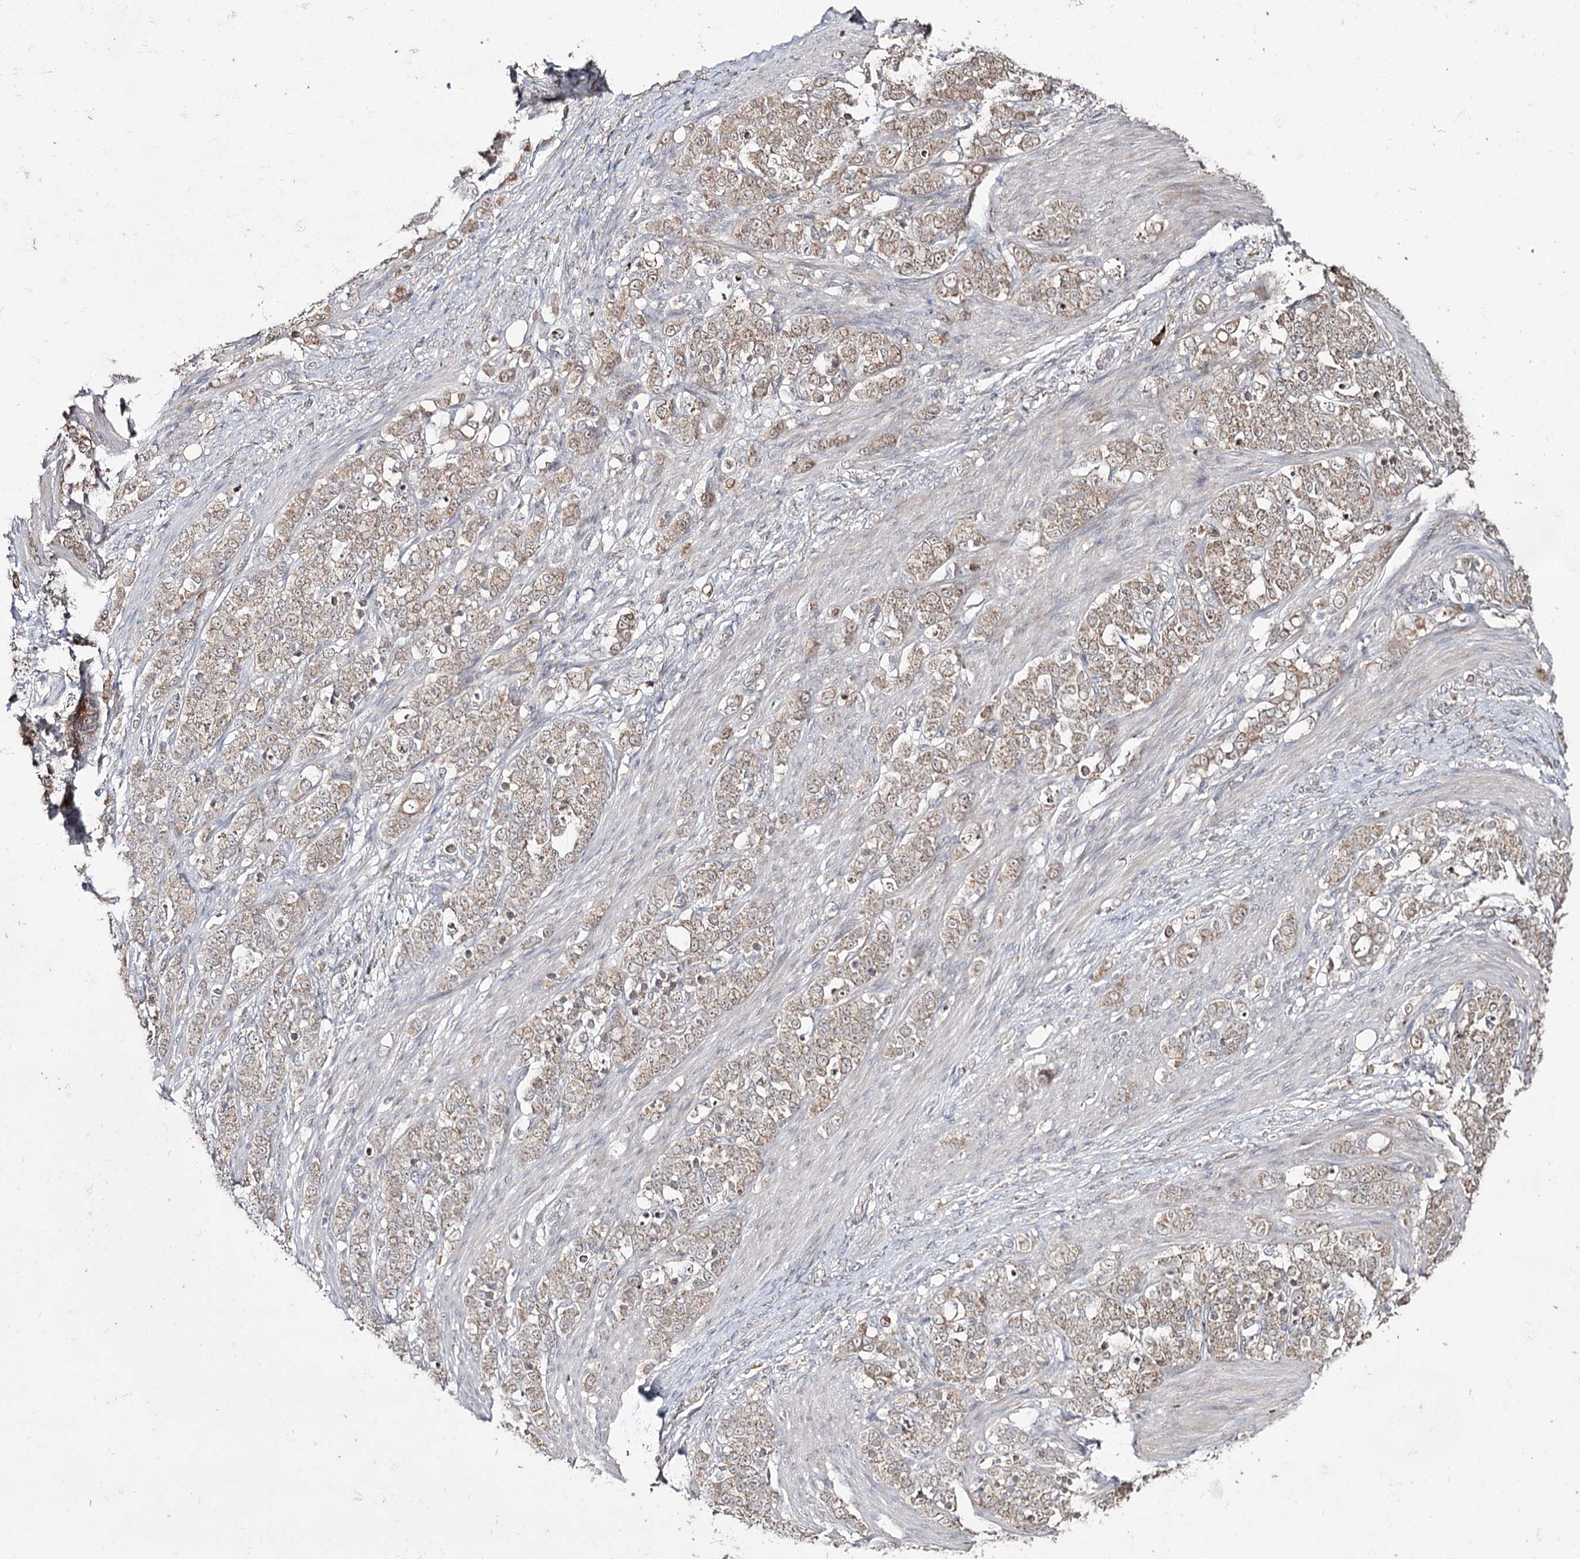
{"staining": {"intensity": "weak", "quantity": ">75%", "location": "cytoplasmic/membranous"}, "tissue": "stomach cancer", "cell_type": "Tumor cells", "image_type": "cancer", "snomed": [{"axis": "morphology", "description": "Adenocarcinoma, NOS"}, {"axis": "topography", "description": "Stomach"}], "caption": "The photomicrograph exhibits immunohistochemical staining of stomach cancer. There is weak cytoplasmic/membranous expression is identified in approximately >75% of tumor cells.", "gene": "ACTR6", "patient": {"sex": "female", "age": 79}}